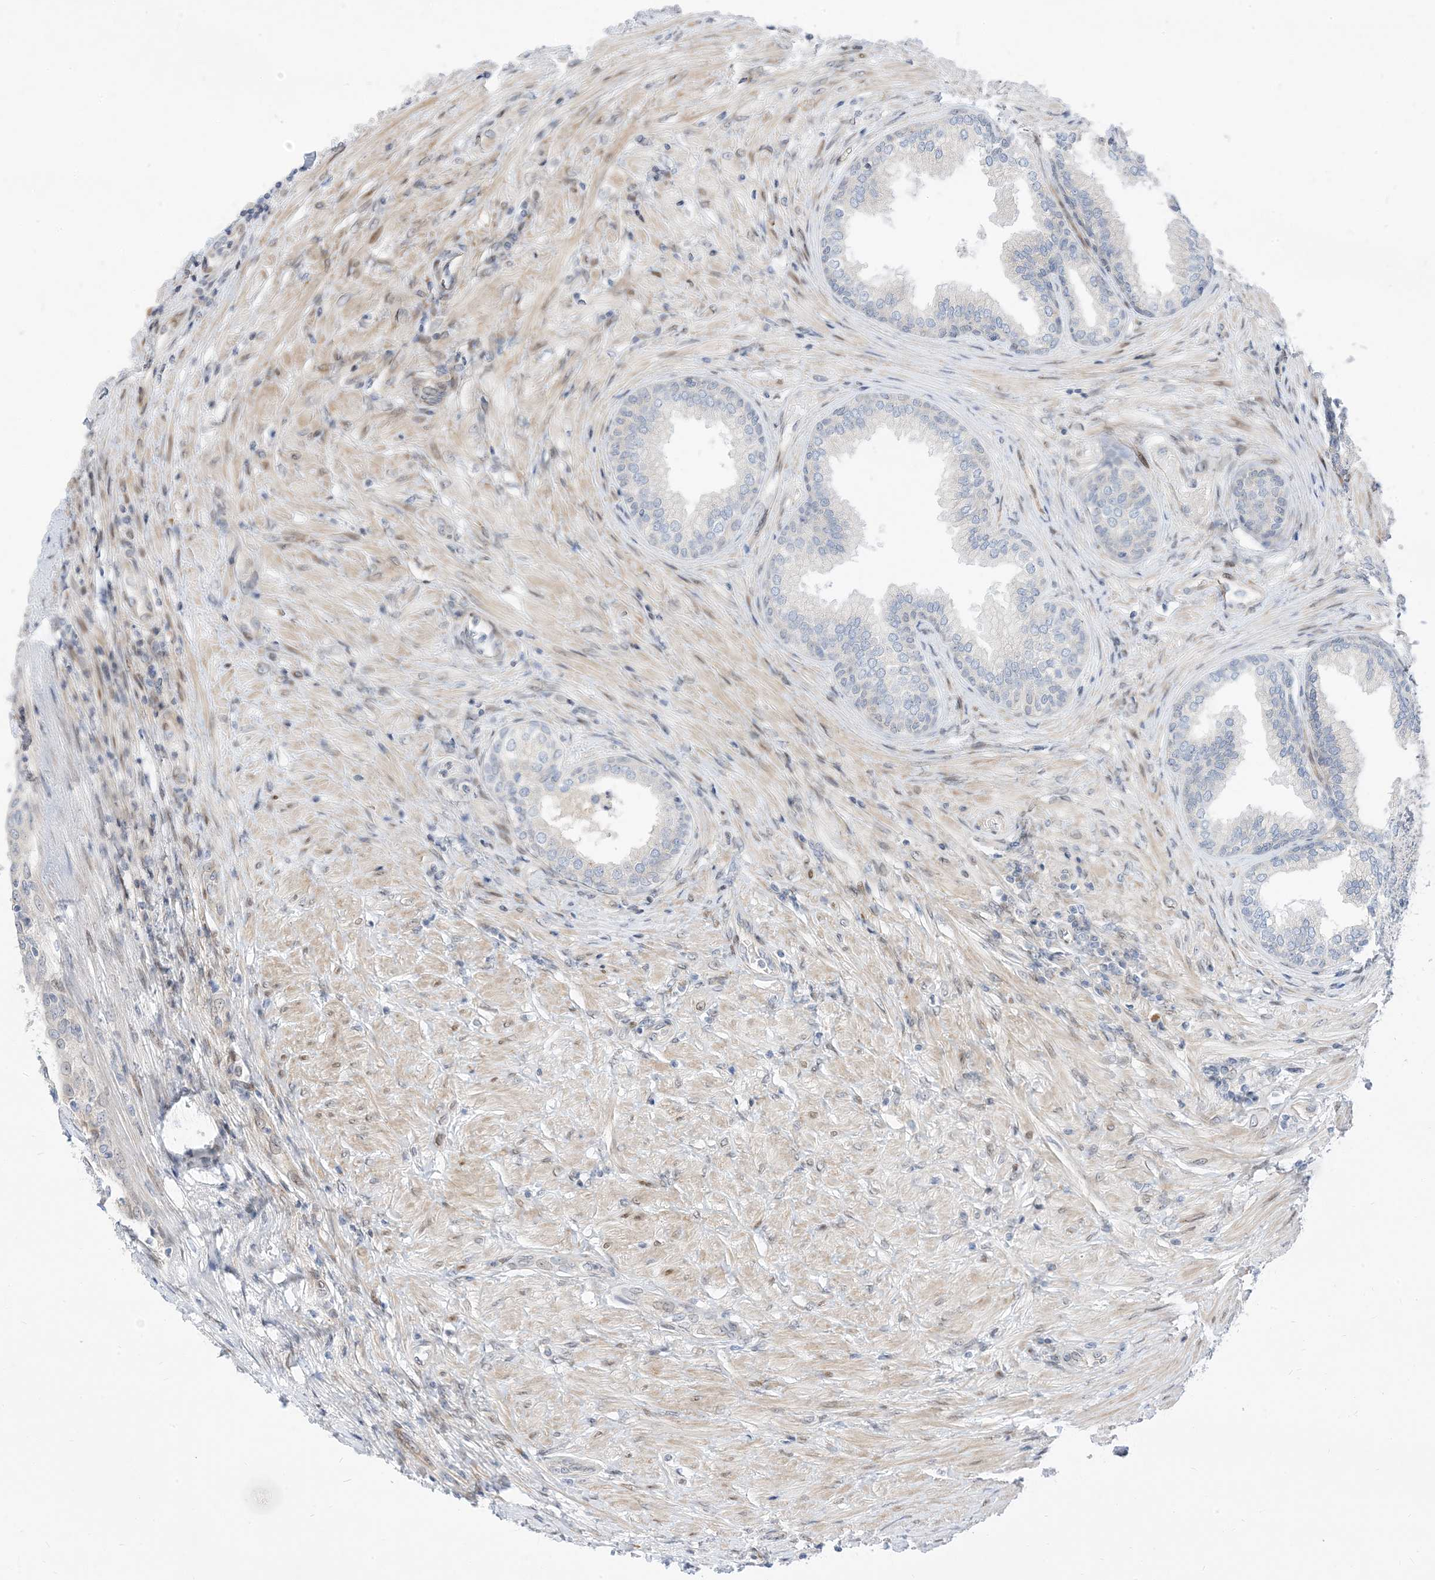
{"staining": {"intensity": "negative", "quantity": "none", "location": "none"}, "tissue": "prostate", "cell_type": "Glandular cells", "image_type": "normal", "snomed": [{"axis": "morphology", "description": "Normal tissue, NOS"}, {"axis": "topography", "description": "Prostate"}], "caption": "Prostate was stained to show a protein in brown. There is no significant positivity in glandular cells.", "gene": "TYSND1", "patient": {"sex": "male", "age": 76}}